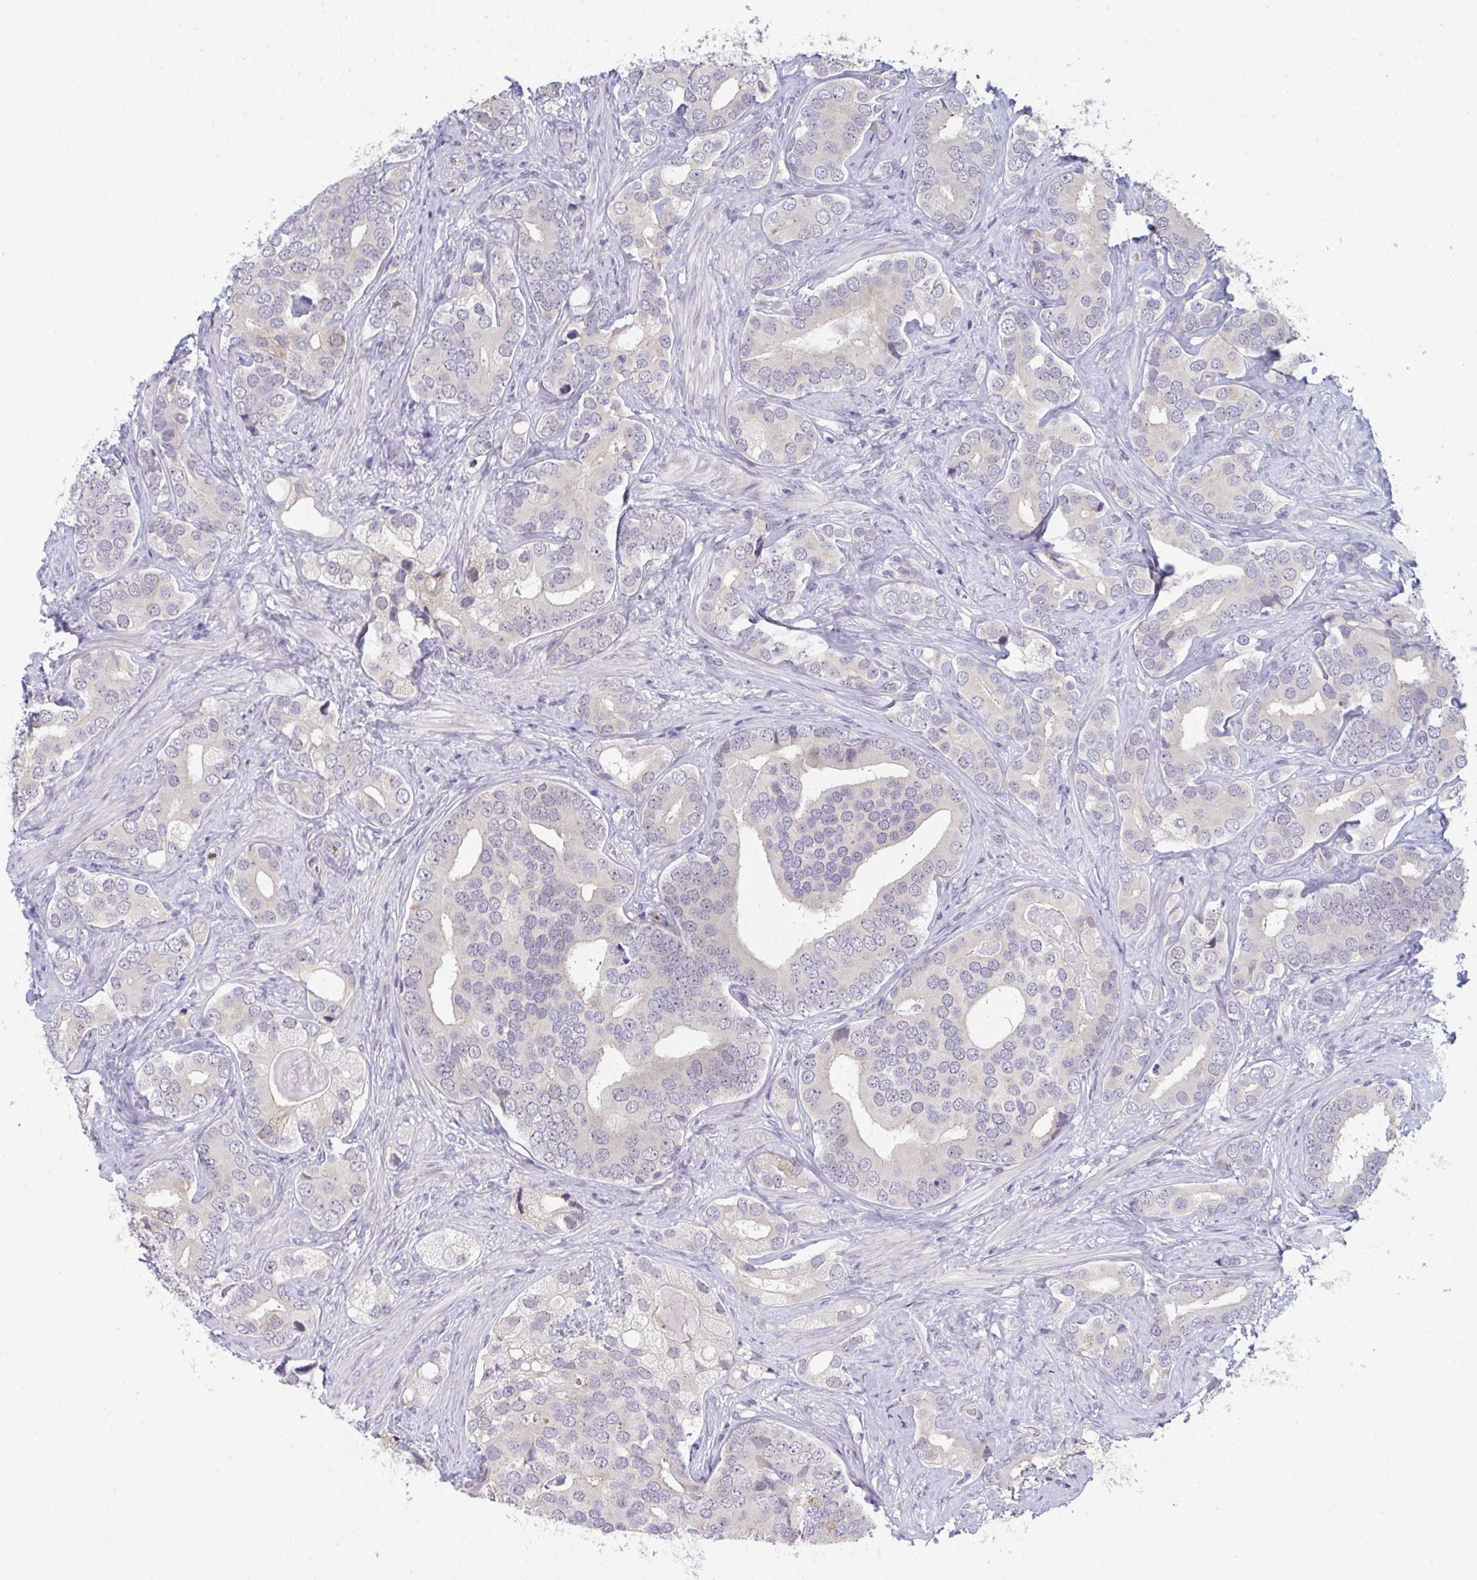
{"staining": {"intensity": "negative", "quantity": "none", "location": "none"}, "tissue": "prostate cancer", "cell_type": "Tumor cells", "image_type": "cancer", "snomed": [{"axis": "morphology", "description": "Adenocarcinoma, High grade"}, {"axis": "topography", "description": "Prostate"}], "caption": "The histopathology image exhibits no staining of tumor cells in adenocarcinoma (high-grade) (prostate).", "gene": "RIOK1", "patient": {"sex": "male", "age": 62}}